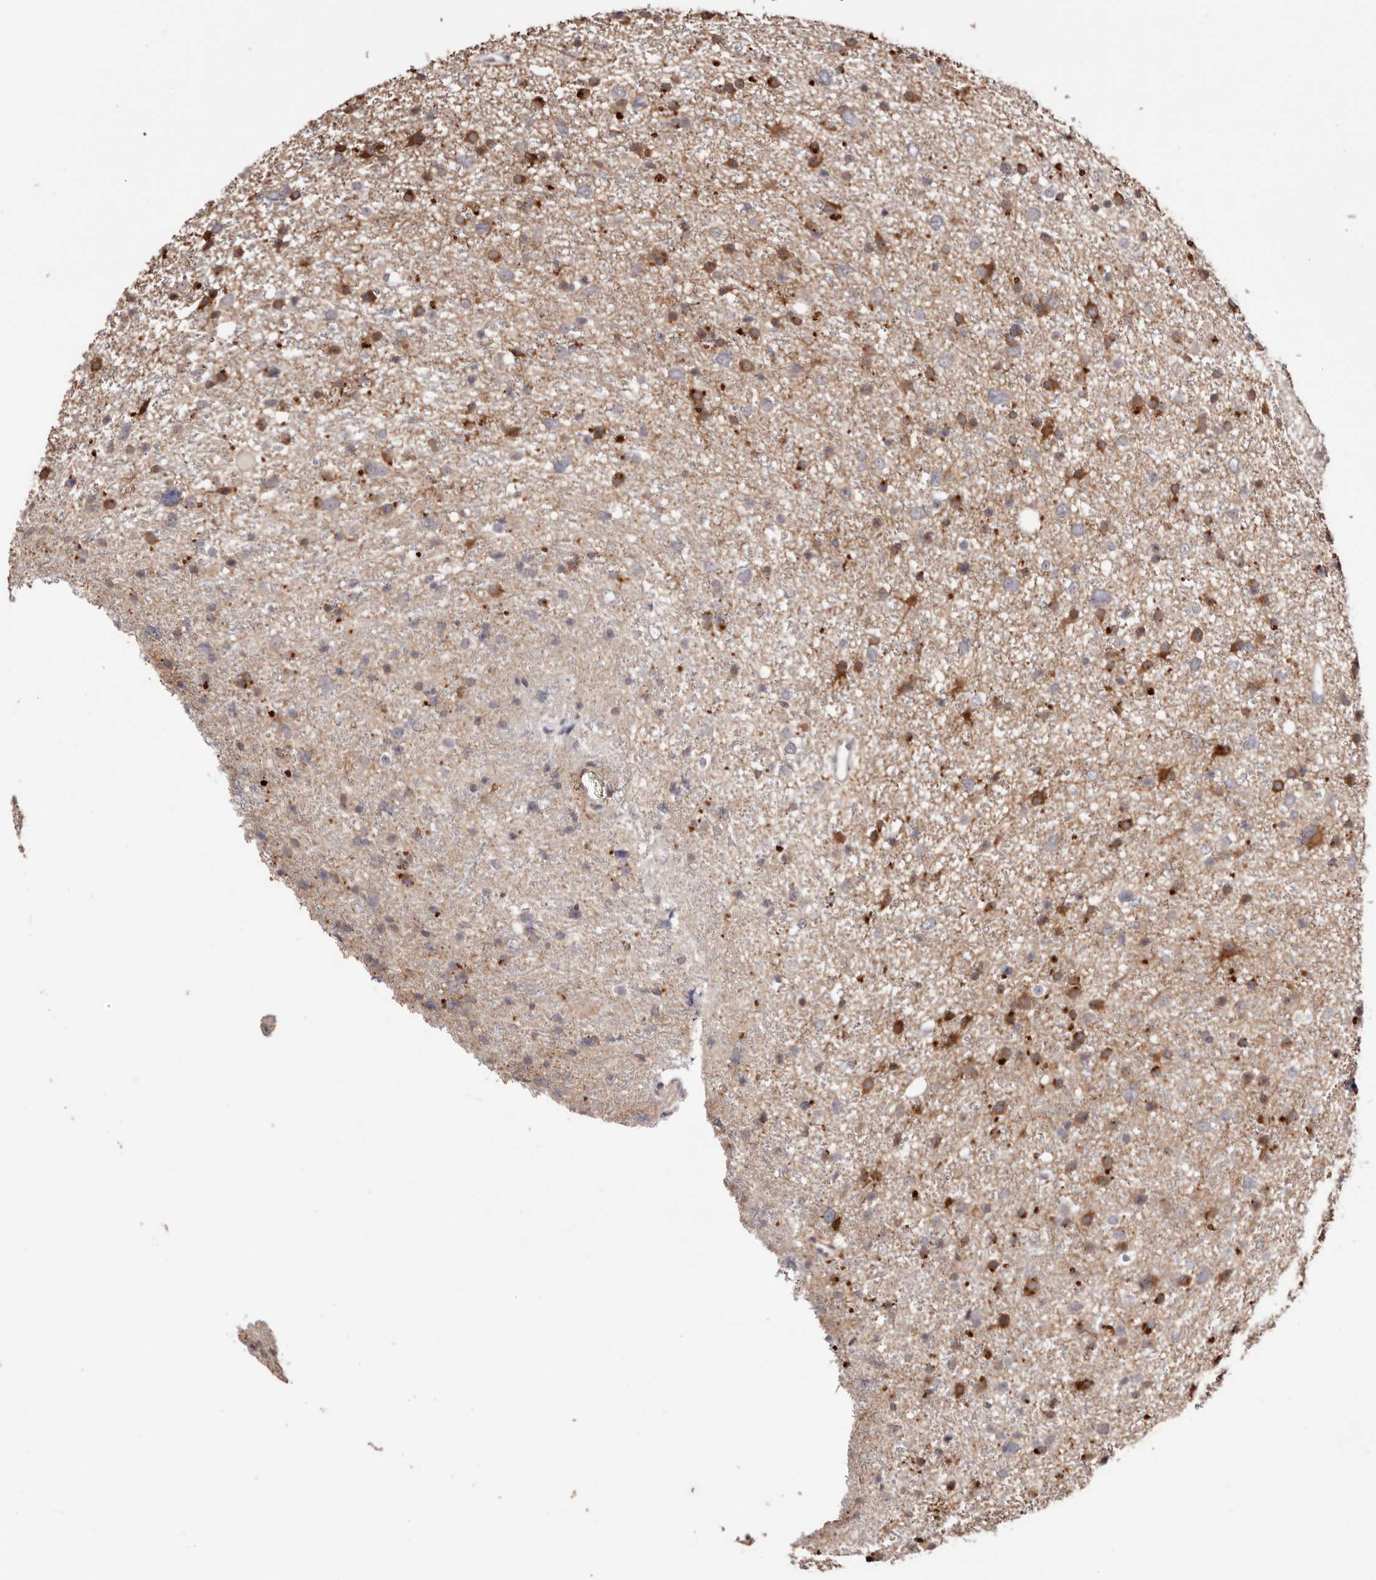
{"staining": {"intensity": "moderate", "quantity": "25%-75%", "location": "cytoplasmic/membranous"}, "tissue": "glioma", "cell_type": "Tumor cells", "image_type": "cancer", "snomed": [{"axis": "morphology", "description": "Glioma, malignant, Low grade"}, {"axis": "topography", "description": "Cerebral cortex"}], "caption": "A brown stain shows moderate cytoplasmic/membranous positivity of a protein in glioma tumor cells.", "gene": "TYW3", "patient": {"sex": "female", "age": 39}}